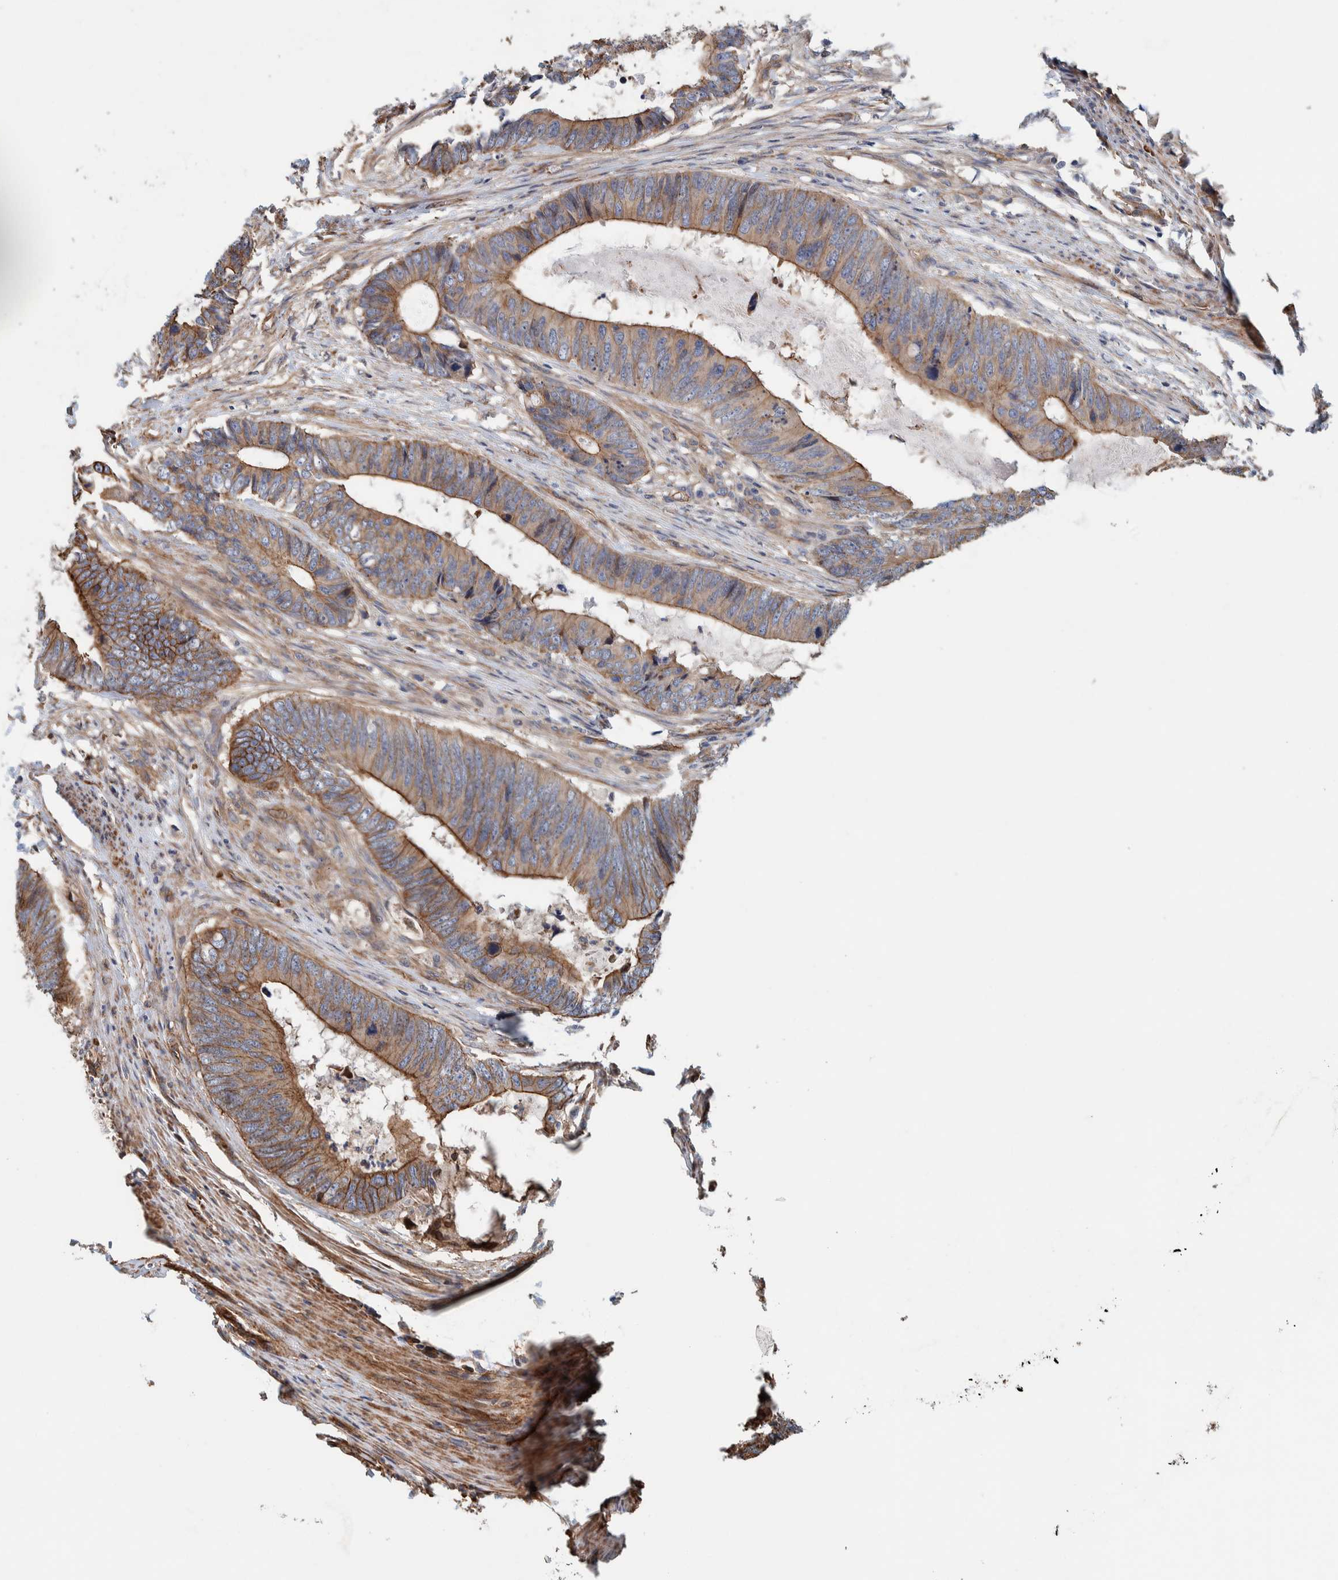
{"staining": {"intensity": "moderate", "quantity": ">75%", "location": "cytoplasmic/membranous"}, "tissue": "colorectal cancer", "cell_type": "Tumor cells", "image_type": "cancer", "snomed": [{"axis": "morphology", "description": "Adenocarcinoma, NOS"}, {"axis": "topography", "description": "Colon"}], "caption": "Human colorectal adenocarcinoma stained with a protein marker displays moderate staining in tumor cells.", "gene": "PKD1L1", "patient": {"sex": "male", "age": 56}}